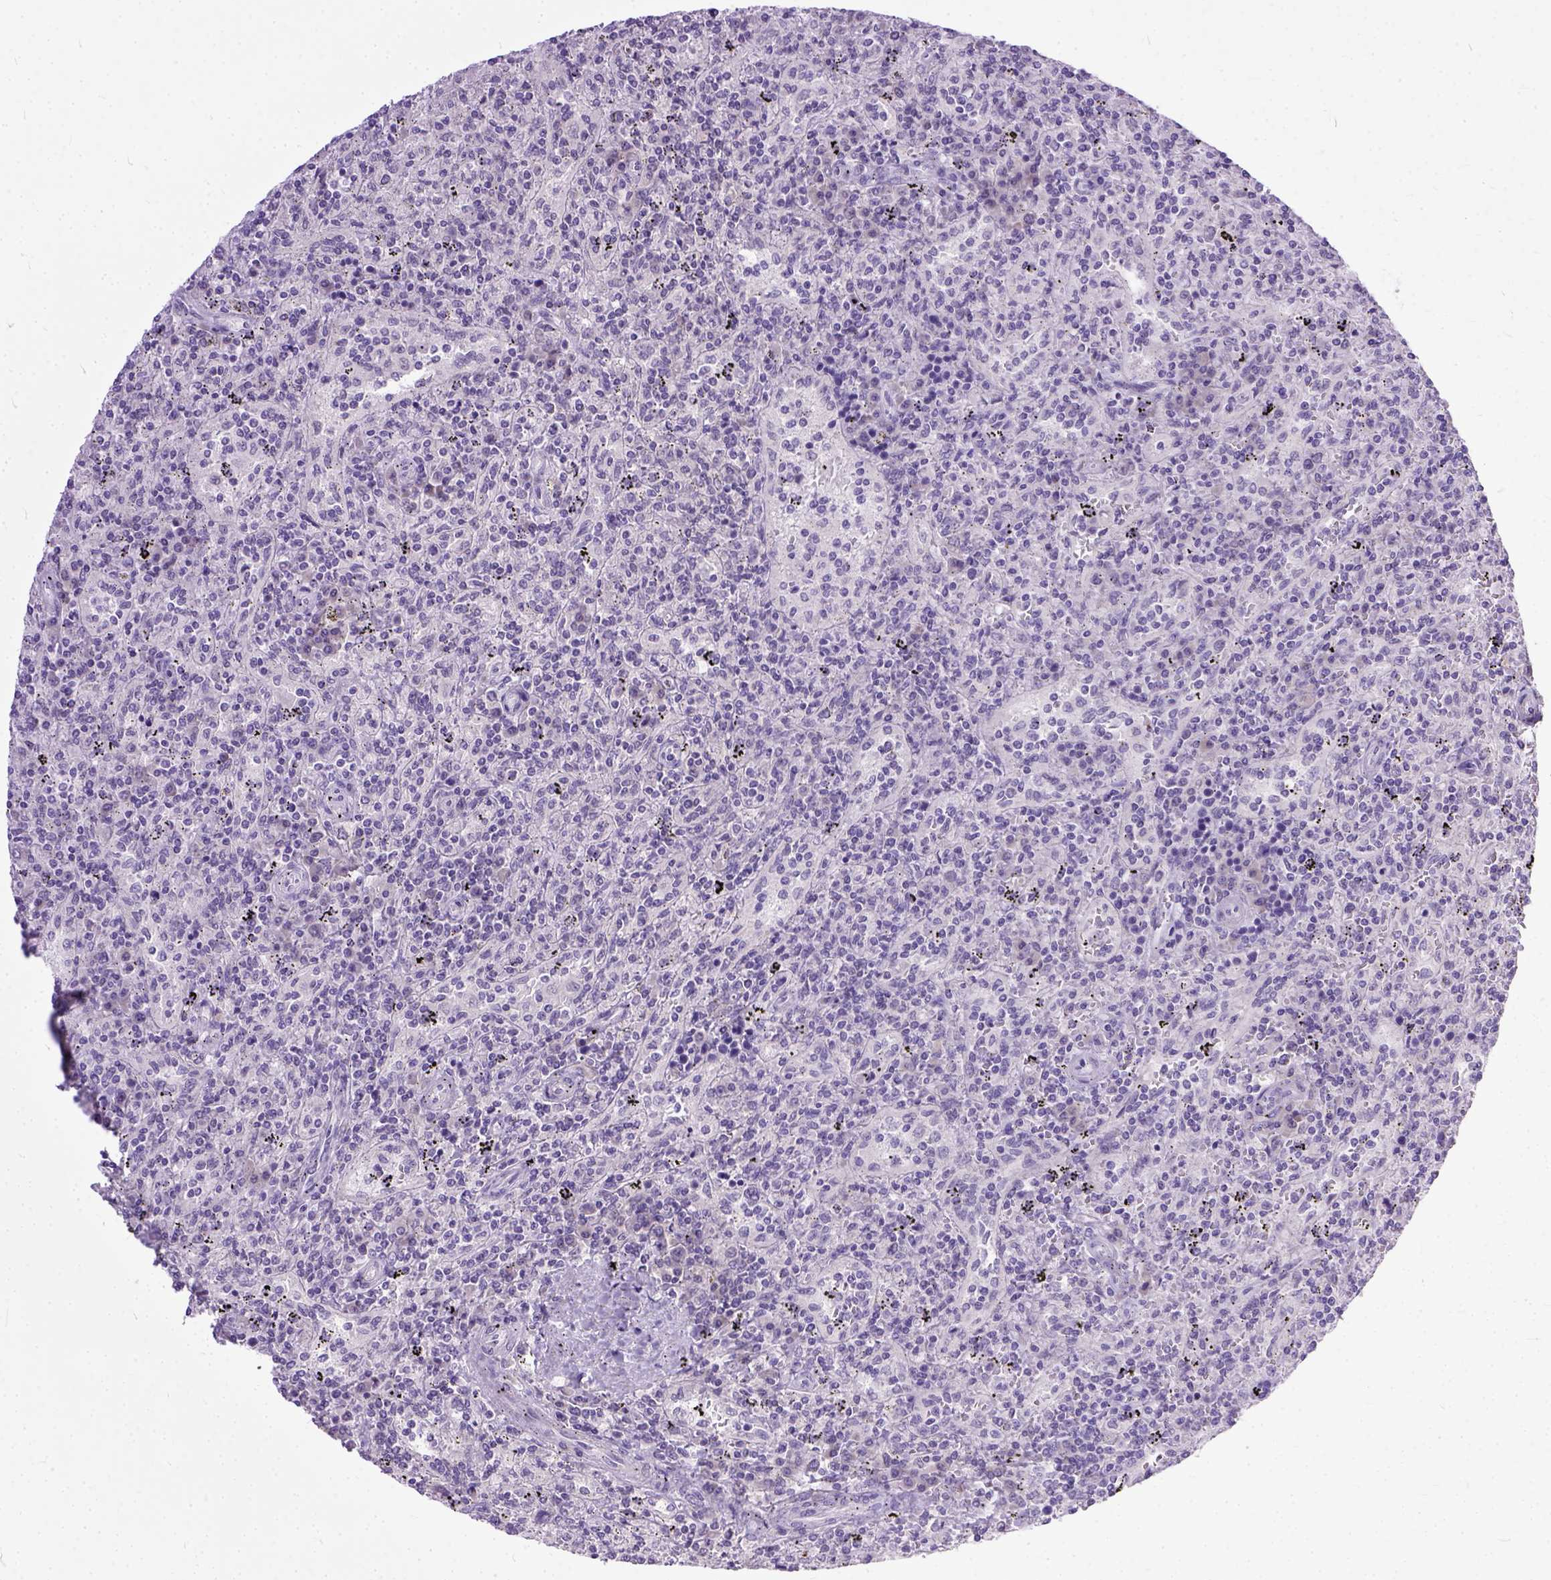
{"staining": {"intensity": "negative", "quantity": "none", "location": "none"}, "tissue": "lymphoma", "cell_type": "Tumor cells", "image_type": "cancer", "snomed": [{"axis": "morphology", "description": "Malignant lymphoma, non-Hodgkin's type, Low grade"}, {"axis": "topography", "description": "Spleen"}], "caption": "An image of human lymphoma is negative for staining in tumor cells.", "gene": "TCEAL7", "patient": {"sex": "male", "age": 62}}